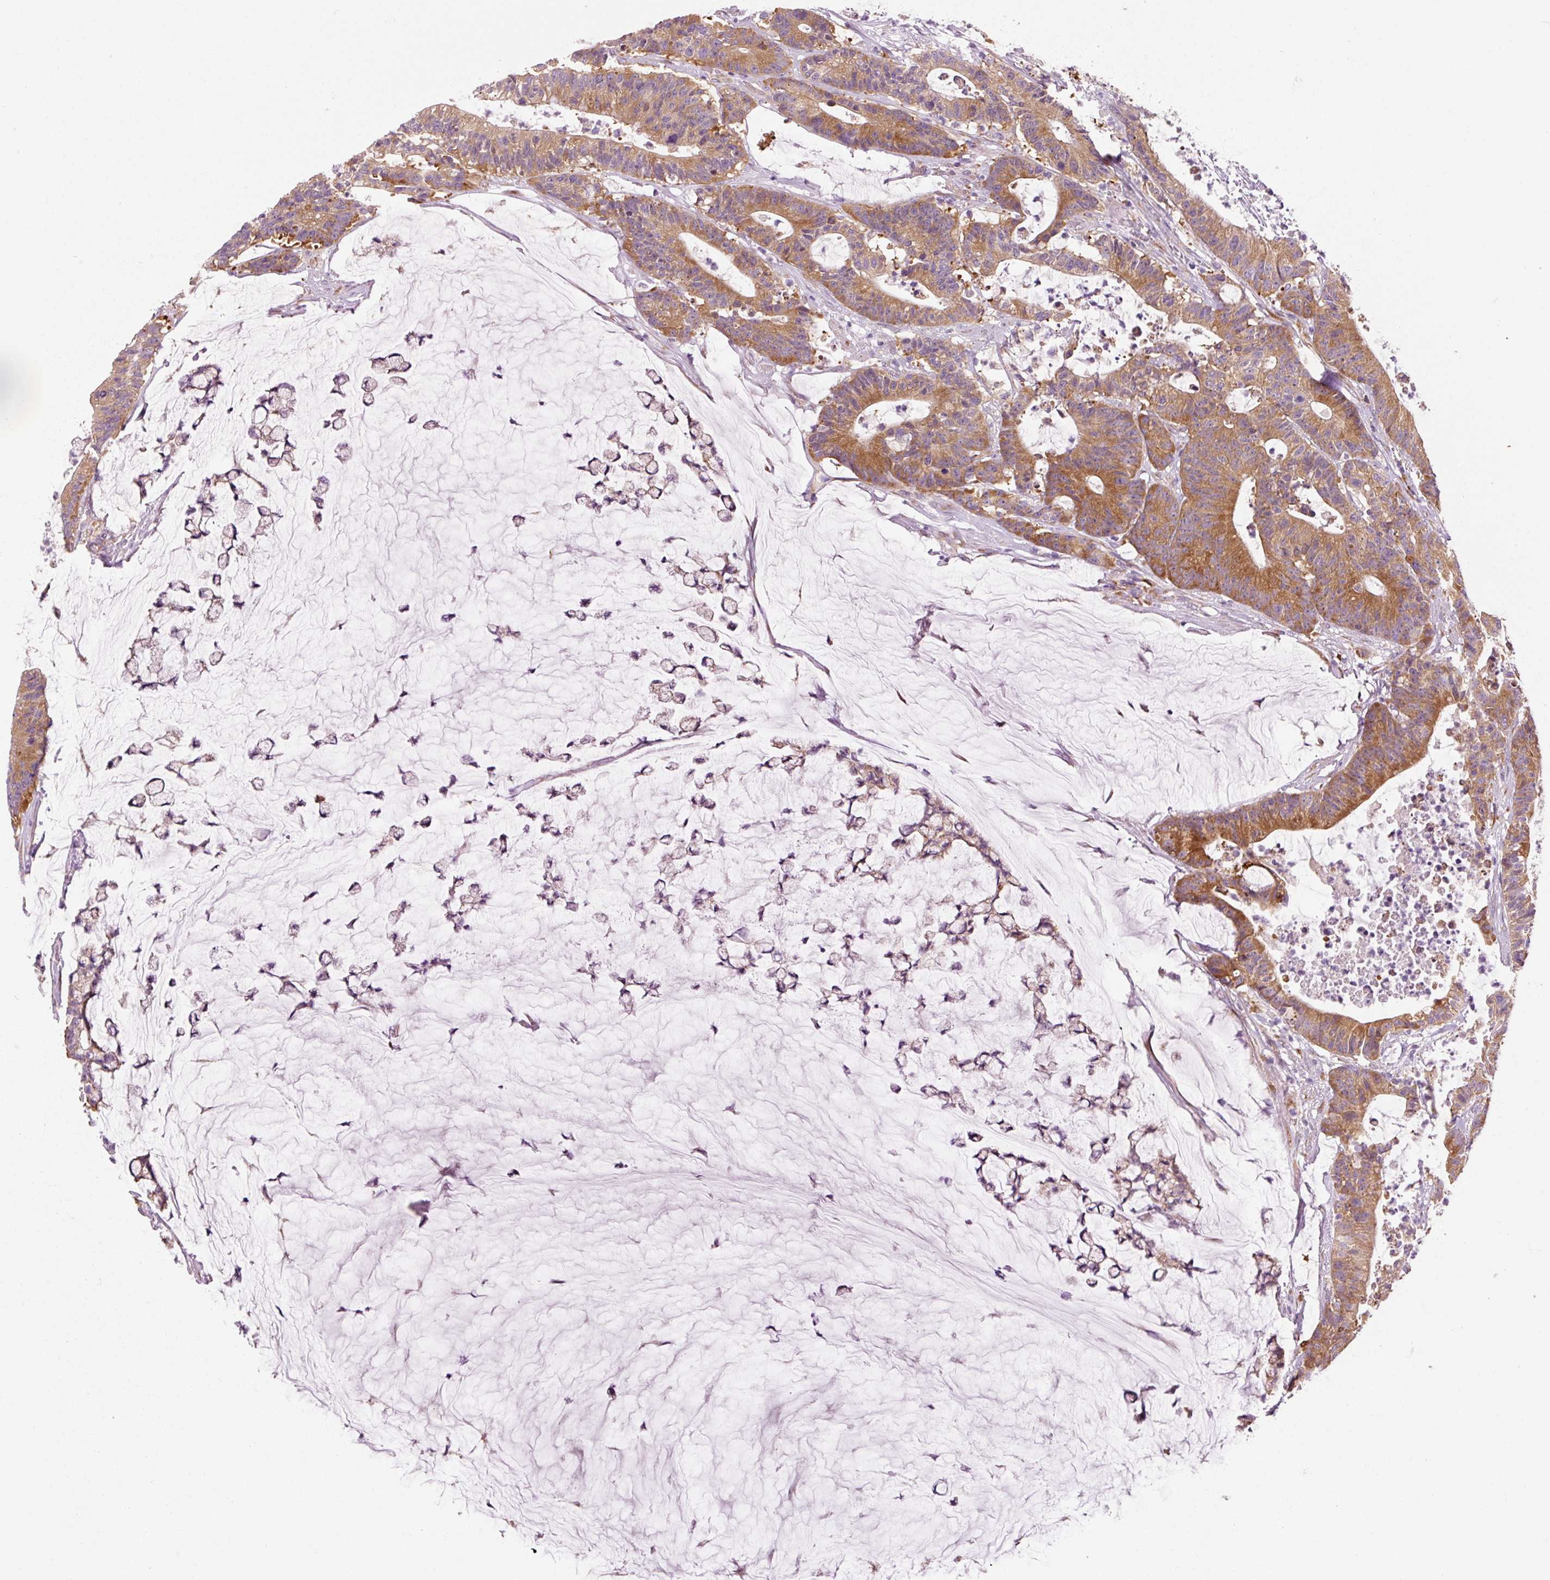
{"staining": {"intensity": "moderate", "quantity": ">75%", "location": "cytoplasmic/membranous"}, "tissue": "colorectal cancer", "cell_type": "Tumor cells", "image_type": "cancer", "snomed": [{"axis": "morphology", "description": "Adenocarcinoma, NOS"}, {"axis": "topography", "description": "Colon"}], "caption": "Colorectal cancer was stained to show a protein in brown. There is medium levels of moderate cytoplasmic/membranous expression in about >75% of tumor cells.", "gene": "RPL10A", "patient": {"sex": "female", "age": 84}}